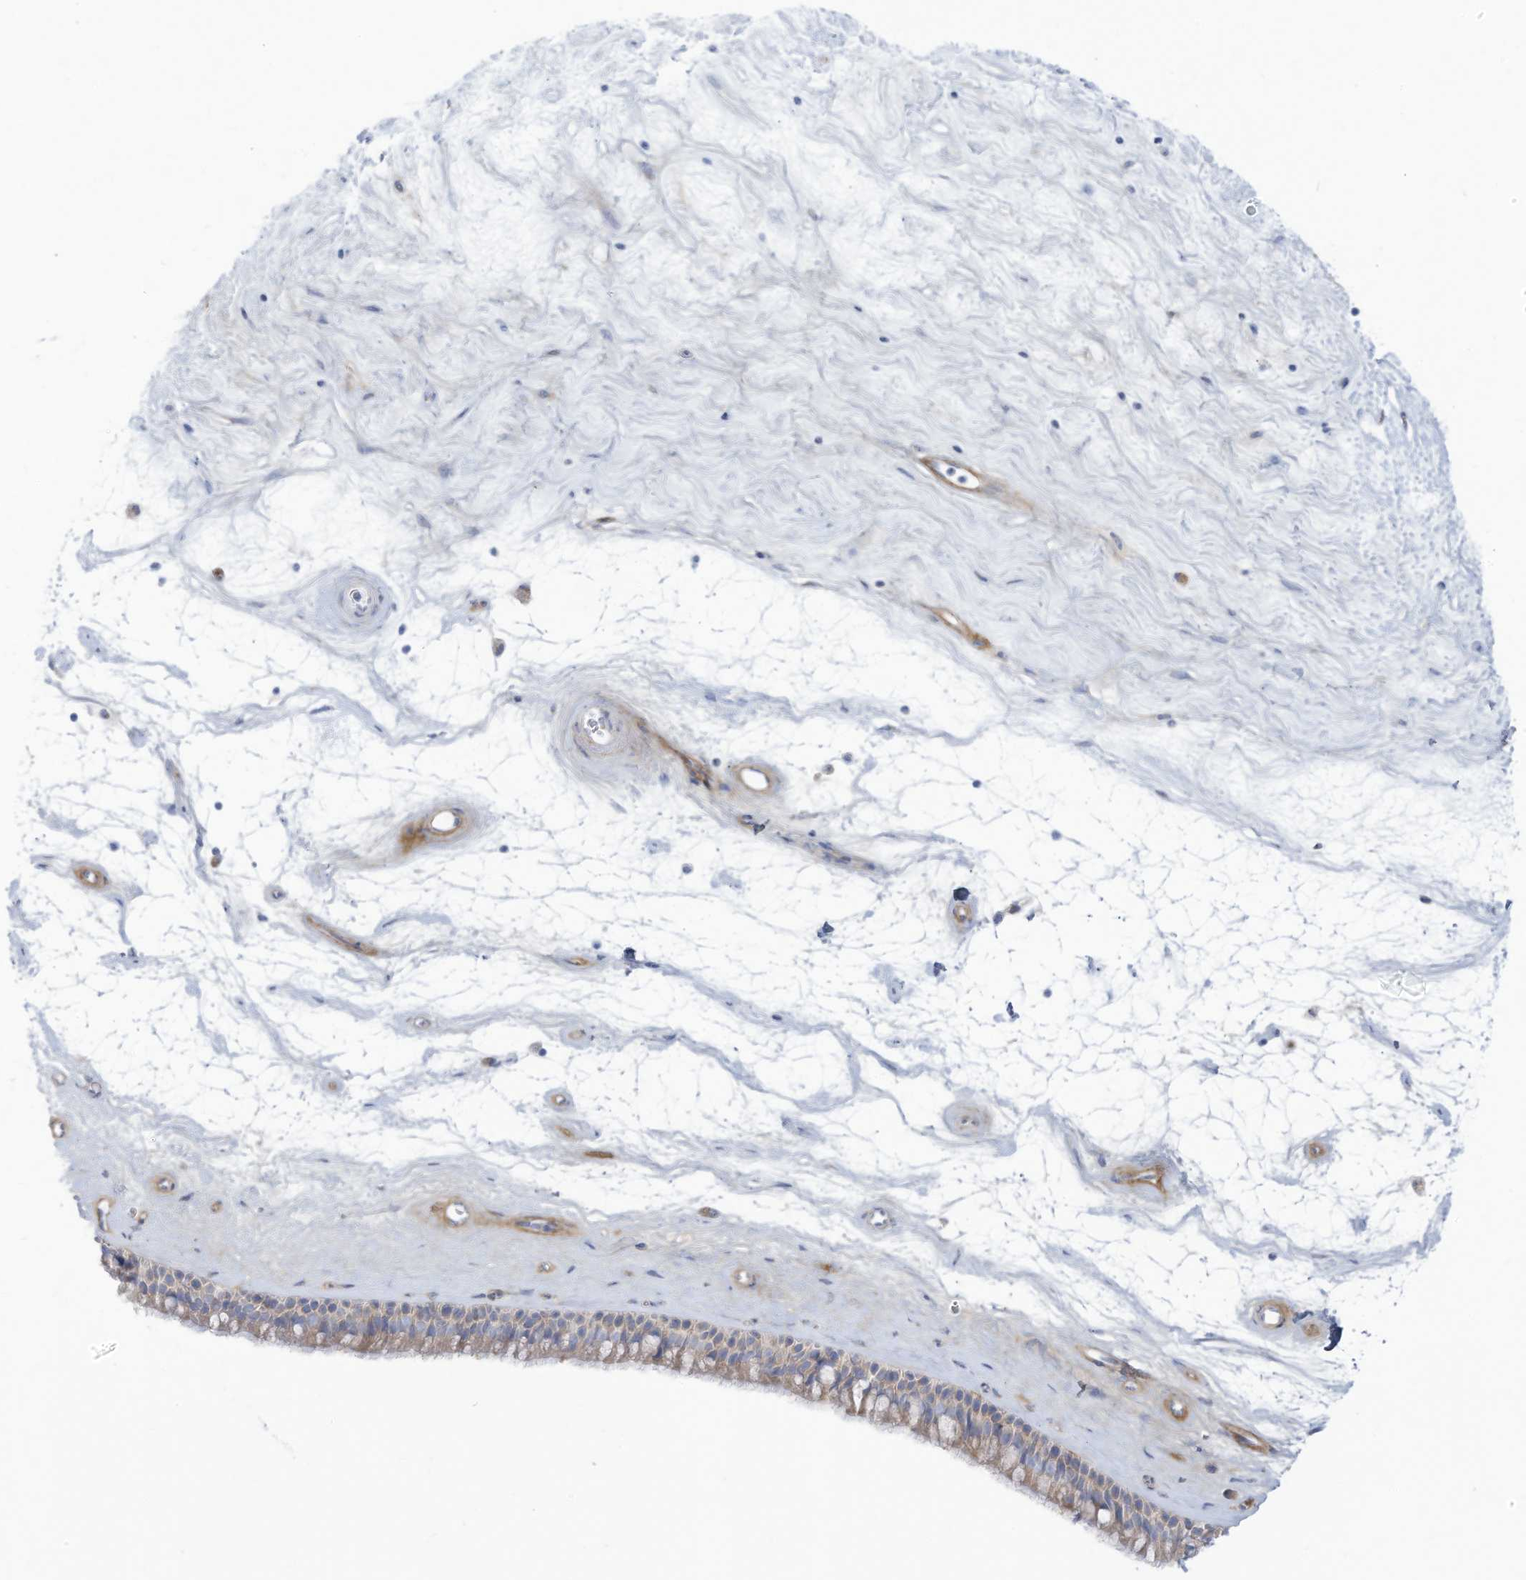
{"staining": {"intensity": "moderate", "quantity": "<25%", "location": "cytoplasmic/membranous"}, "tissue": "nasopharynx", "cell_type": "Respiratory epithelial cells", "image_type": "normal", "snomed": [{"axis": "morphology", "description": "Normal tissue, NOS"}, {"axis": "topography", "description": "Nasopharynx"}], "caption": "Normal nasopharynx displays moderate cytoplasmic/membranous expression in about <25% of respiratory epithelial cells The protein of interest is stained brown, and the nuclei are stained in blue (DAB IHC with brightfield microscopy, high magnification)..", "gene": "TRMT2B", "patient": {"sex": "male", "age": 64}}